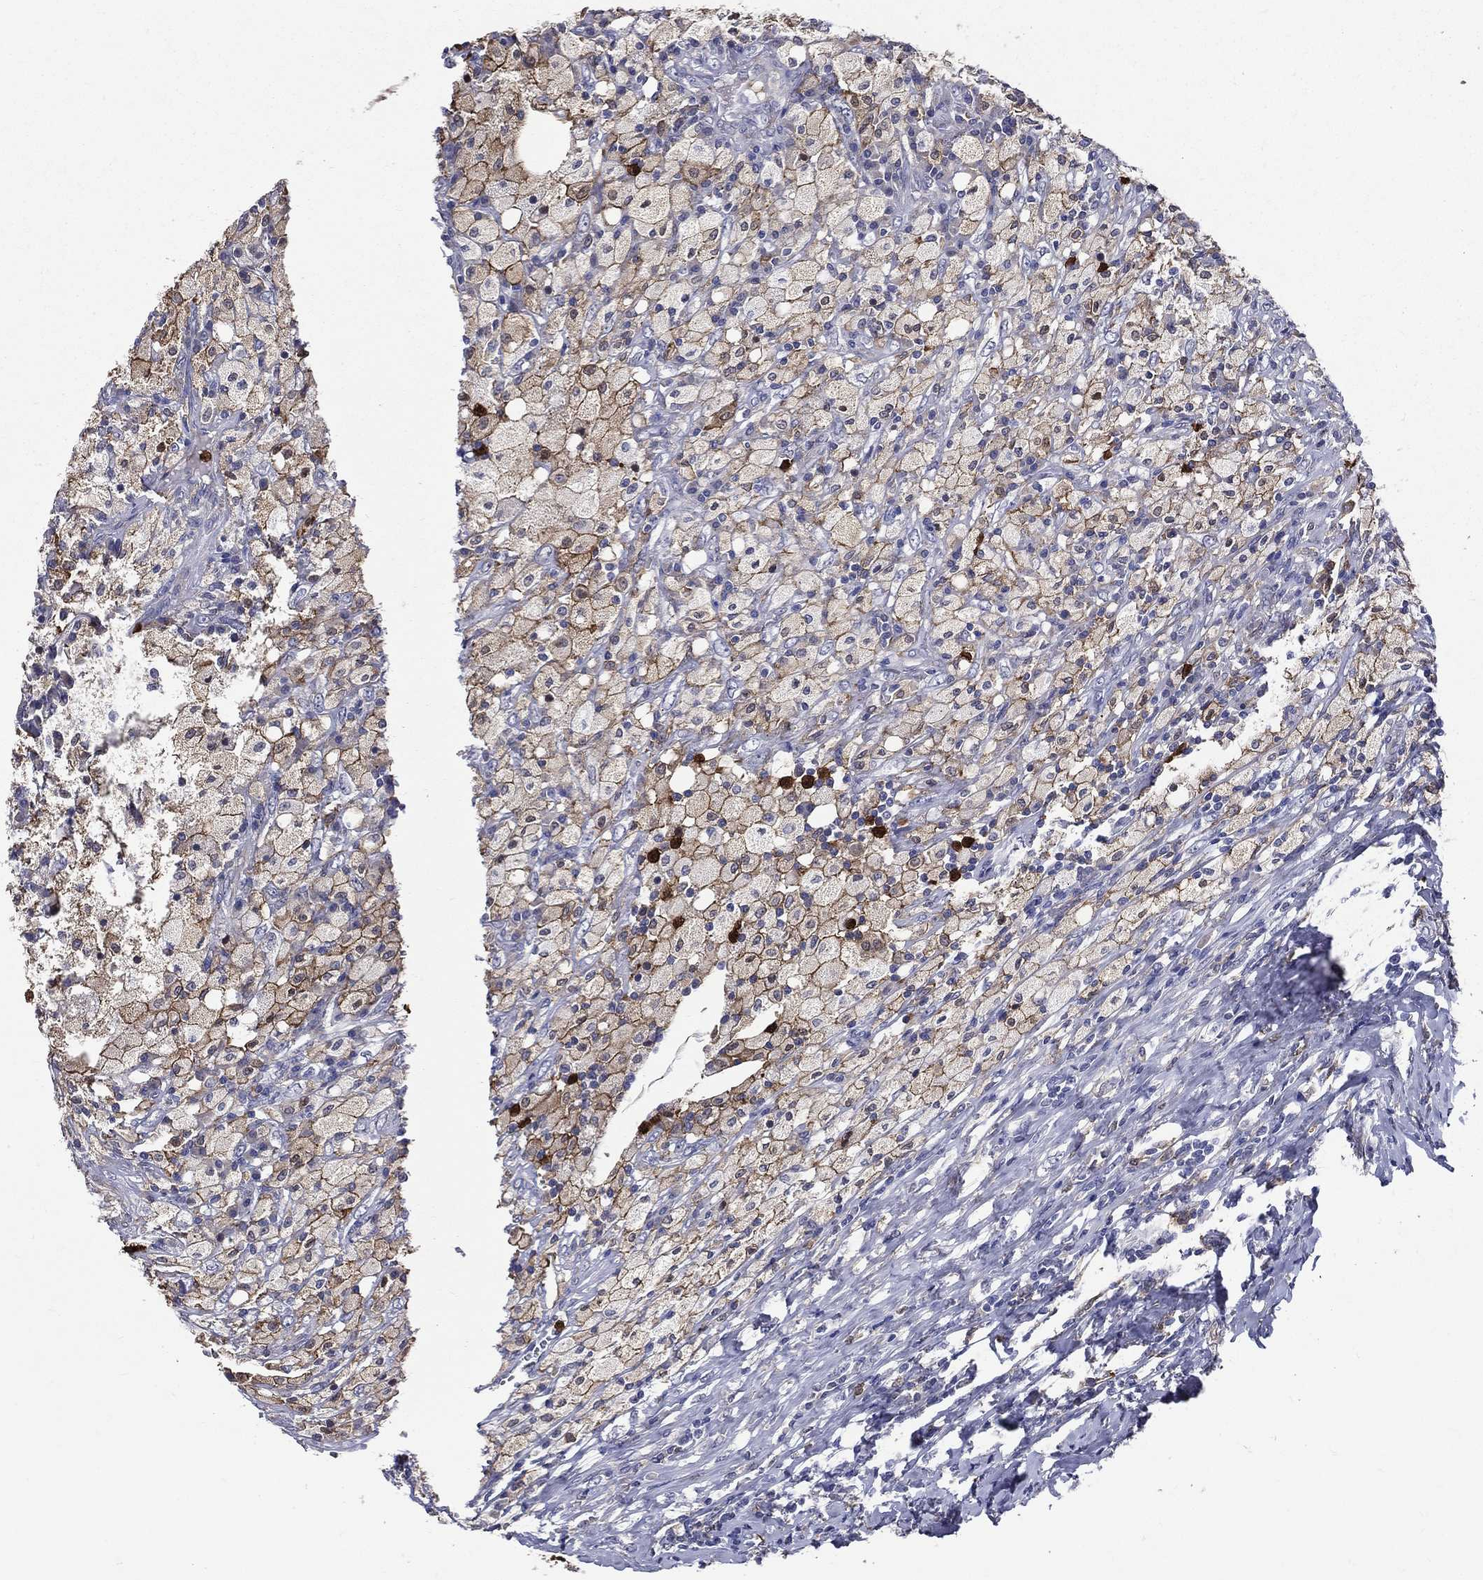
{"staining": {"intensity": "moderate", "quantity": "<25%", "location": "cytoplasmic/membranous"}, "tissue": "testis cancer", "cell_type": "Tumor cells", "image_type": "cancer", "snomed": [{"axis": "morphology", "description": "Necrosis, NOS"}, {"axis": "morphology", "description": "Carcinoma, Embryonal, NOS"}, {"axis": "topography", "description": "Testis"}], "caption": "This is an image of IHC staining of testis cancer, which shows moderate expression in the cytoplasmic/membranous of tumor cells.", "gene": "GPR171", "patient": {"sex": "male", "age": 19}}